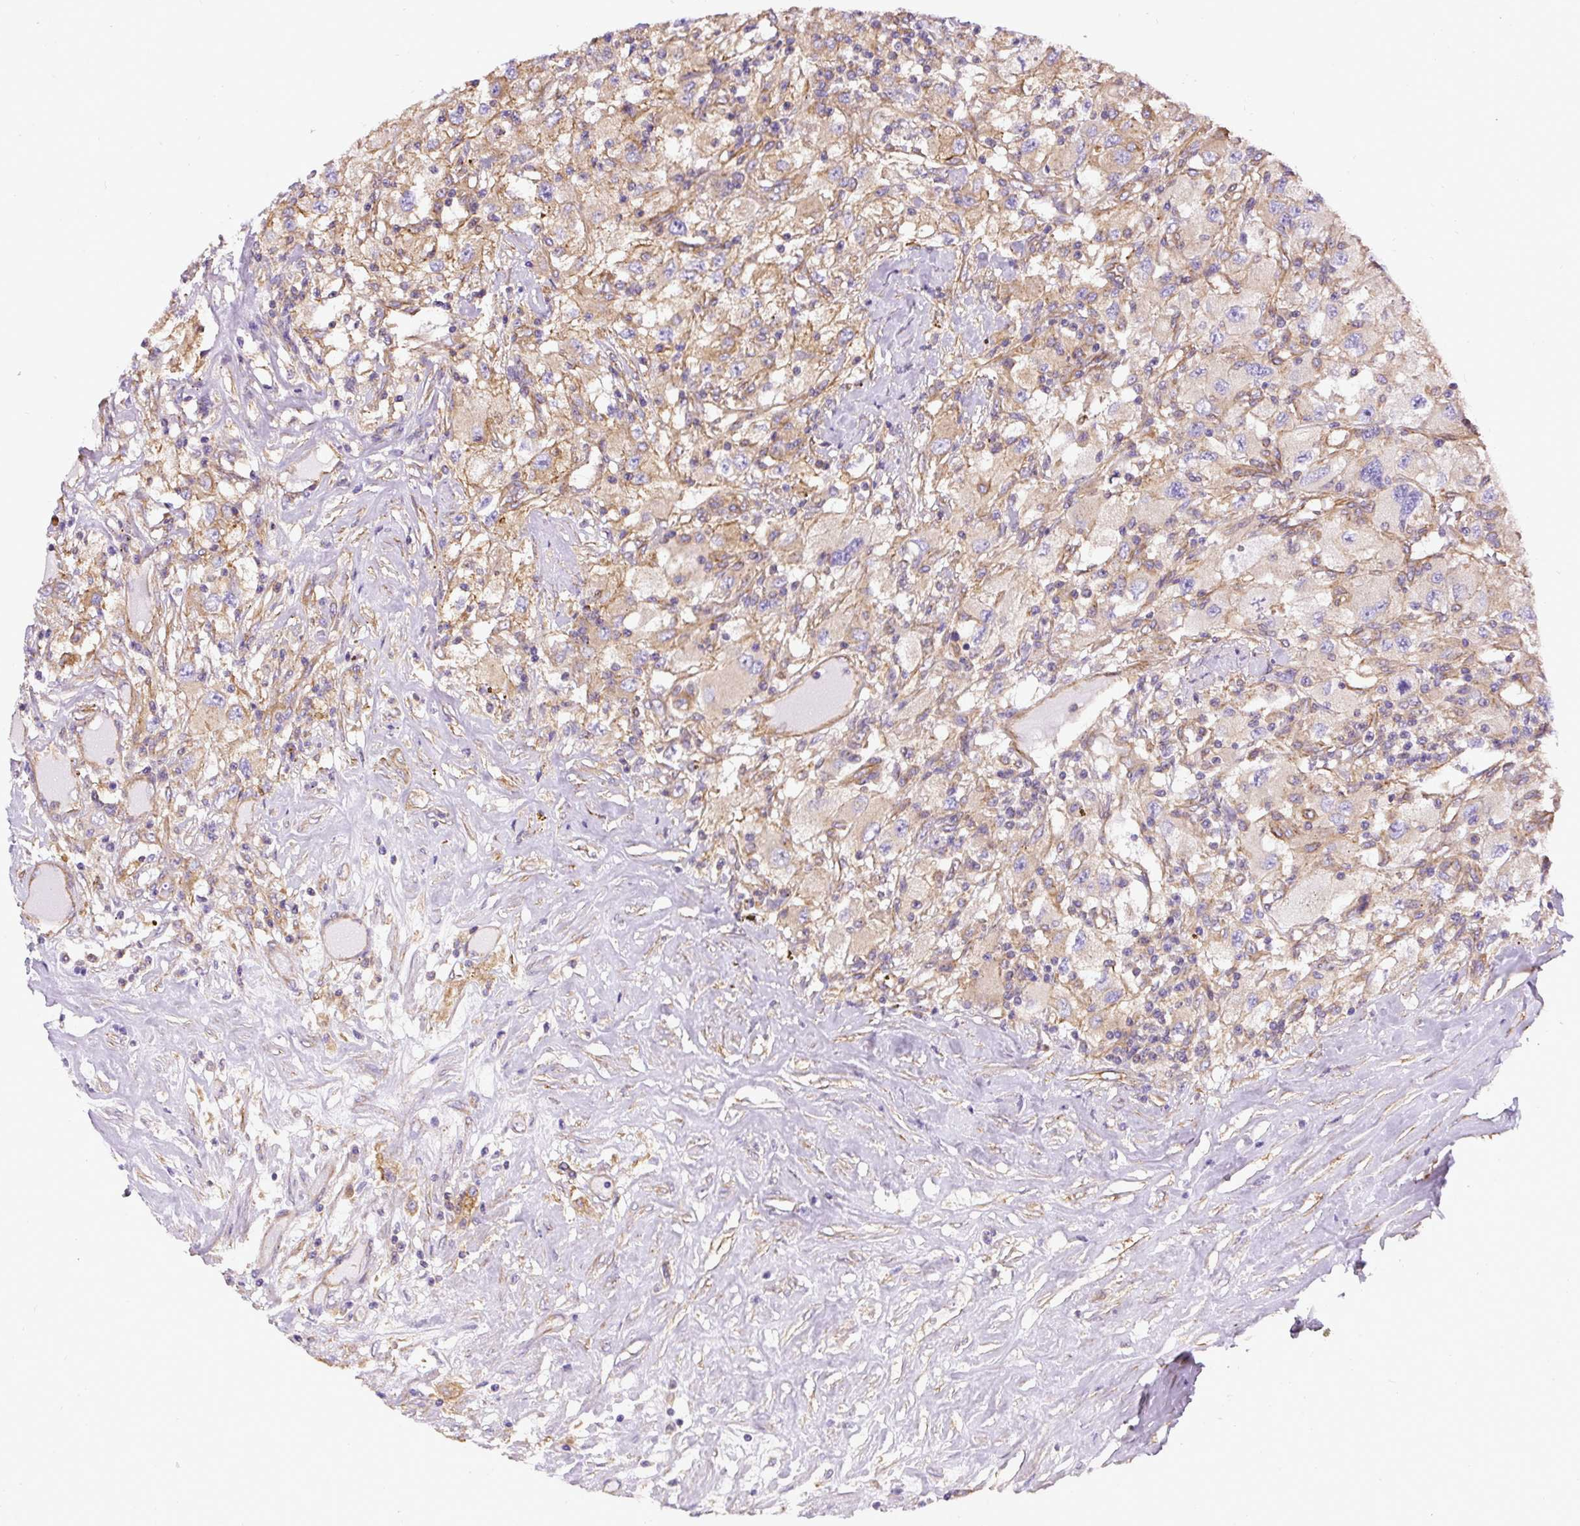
{"staining": {"intensity": "moderate", "quantity": "25%-75%", "location": "cytoplasmic/membranous"}, "tissue": "renal cancer", "cell_type": "Tumor cells", "image_type": "cancer", "snomed": [{"axis": "morphology", "description": "Adenocarcinoma, NOS"}, {"axis": "topography", "description": "Kidney"}], "caption": "Approximately 25%-75% of tumor cells in human renal cancer demonstrate moderate cytoplasmic/membranous protein staining as visualized by brown immunohistochemical staining.", "gene": "DCTN1", "patient": {"sex": "female", "age": 67}}